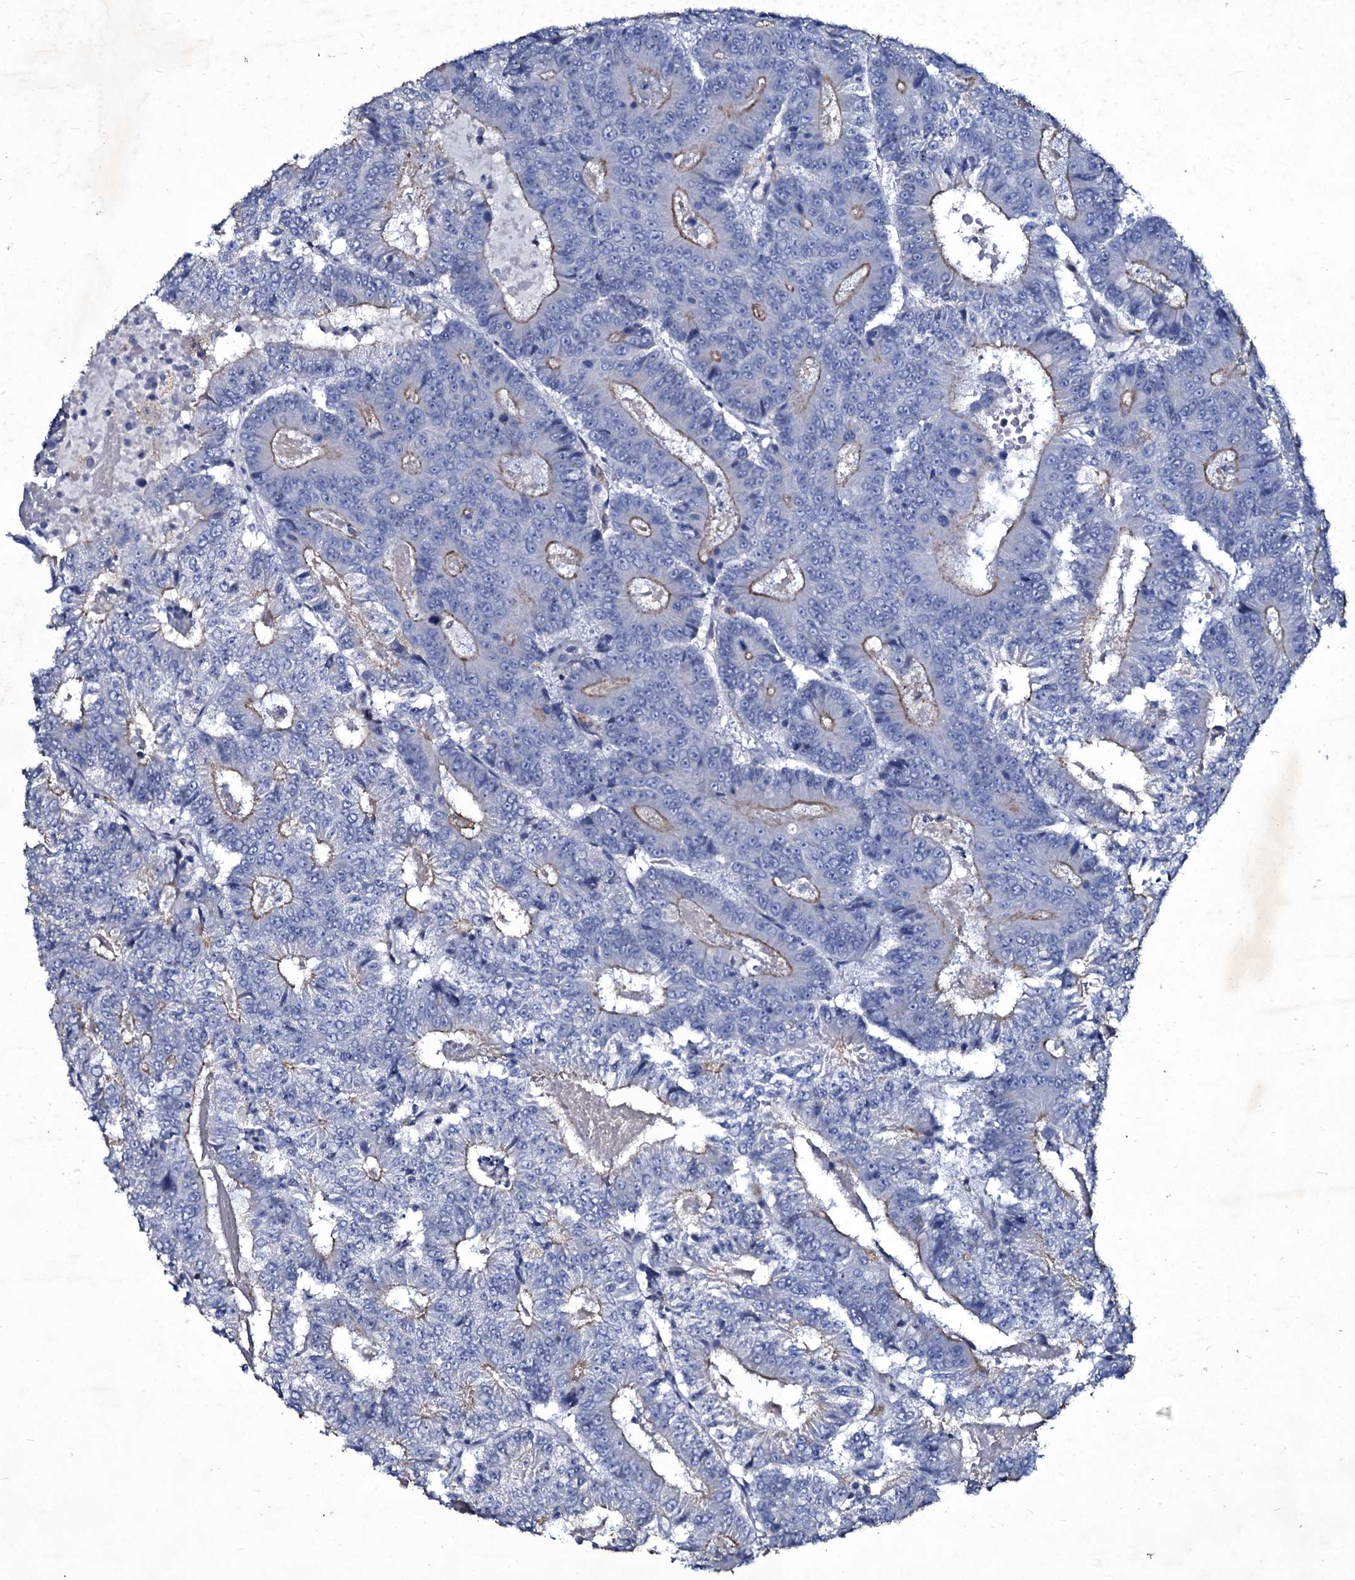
{"staining": {"intensity": "moderate", "quantity": "25%-75%", "location": "cytoplasmic/membranous"}, "tissue": "colorectal cancer", "cell_type": "Tumor cells", "image_type": "cancer", "snomed": [{"axis": "morphology", "description": "Adenocarcinoma, NOS"}, {"axis": "topography", "description": "Colon"}], "caption": "Colorectal cancer (adenocarcinoma) tissue shows moderate cytoplasmic/membranous positivity in approximately 25%-75% of tumor cells (DAB (3,3'-diaminobenzidine) IHC with brightfield microscopy, high magnification).", "gene": "SELENOT", "patient": {"sex": "male", "age": 83}}